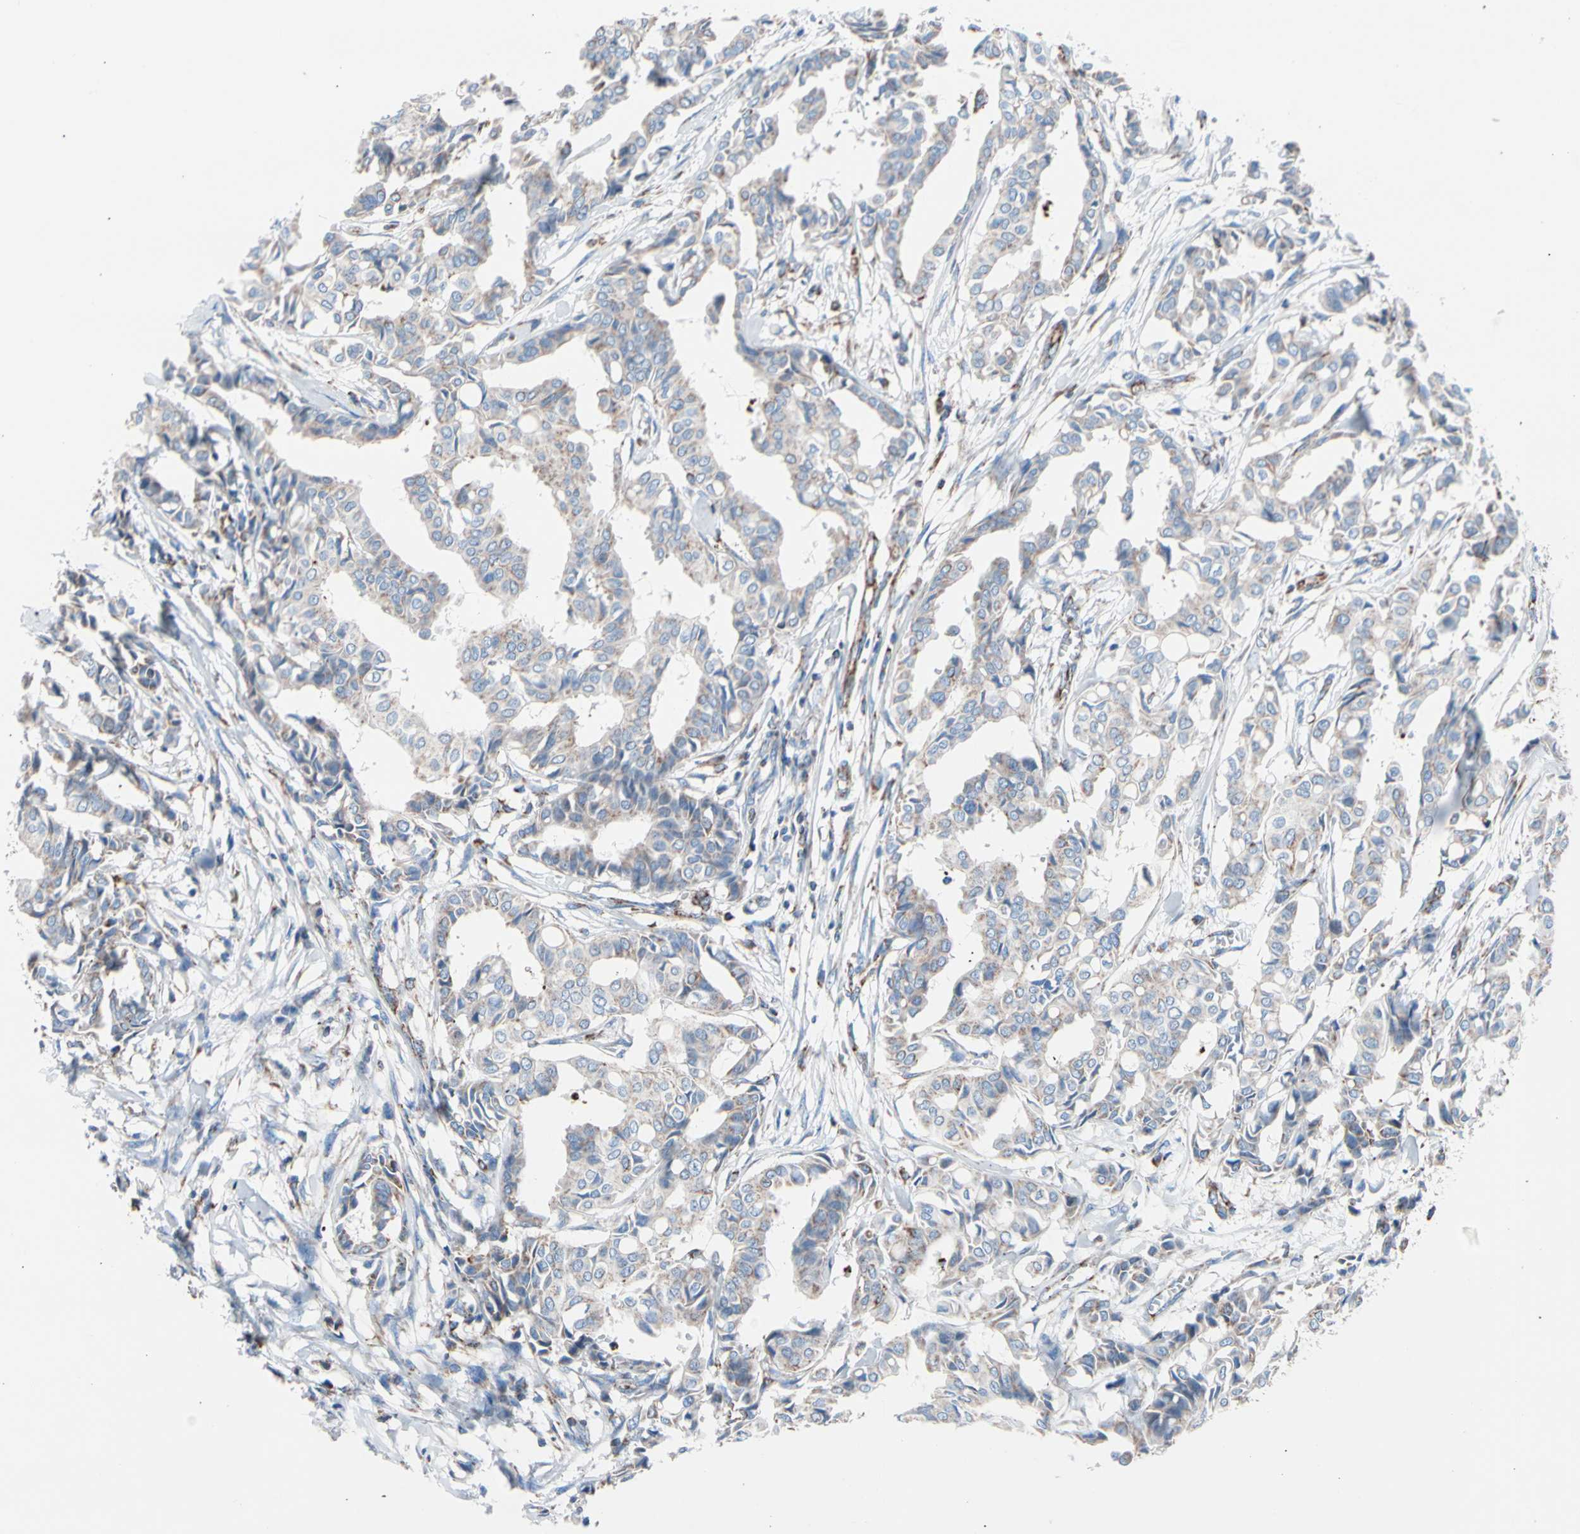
{"staining": {"intensity": "negative", "quantity": "none", "location": "none"}, "tissue": "head and neck cancer", "cell_type": "Tumor cells", "image_type": "cancer", "snomed": [{"axis": "morphology", "description": "Adenocarcinoma, NOS"}, {"axis": "topography", "description": "Salivary gland"}, {"axis": "topography", "description": "Head-Neck"}], "caption": "Immunohistochemistry image of adenocarcinoma (head and neck) stained for a protein (brown), which reveals no expression in tumor cells.", "gene": "HK1", "patient": {"sex": "female", "age": 59}}